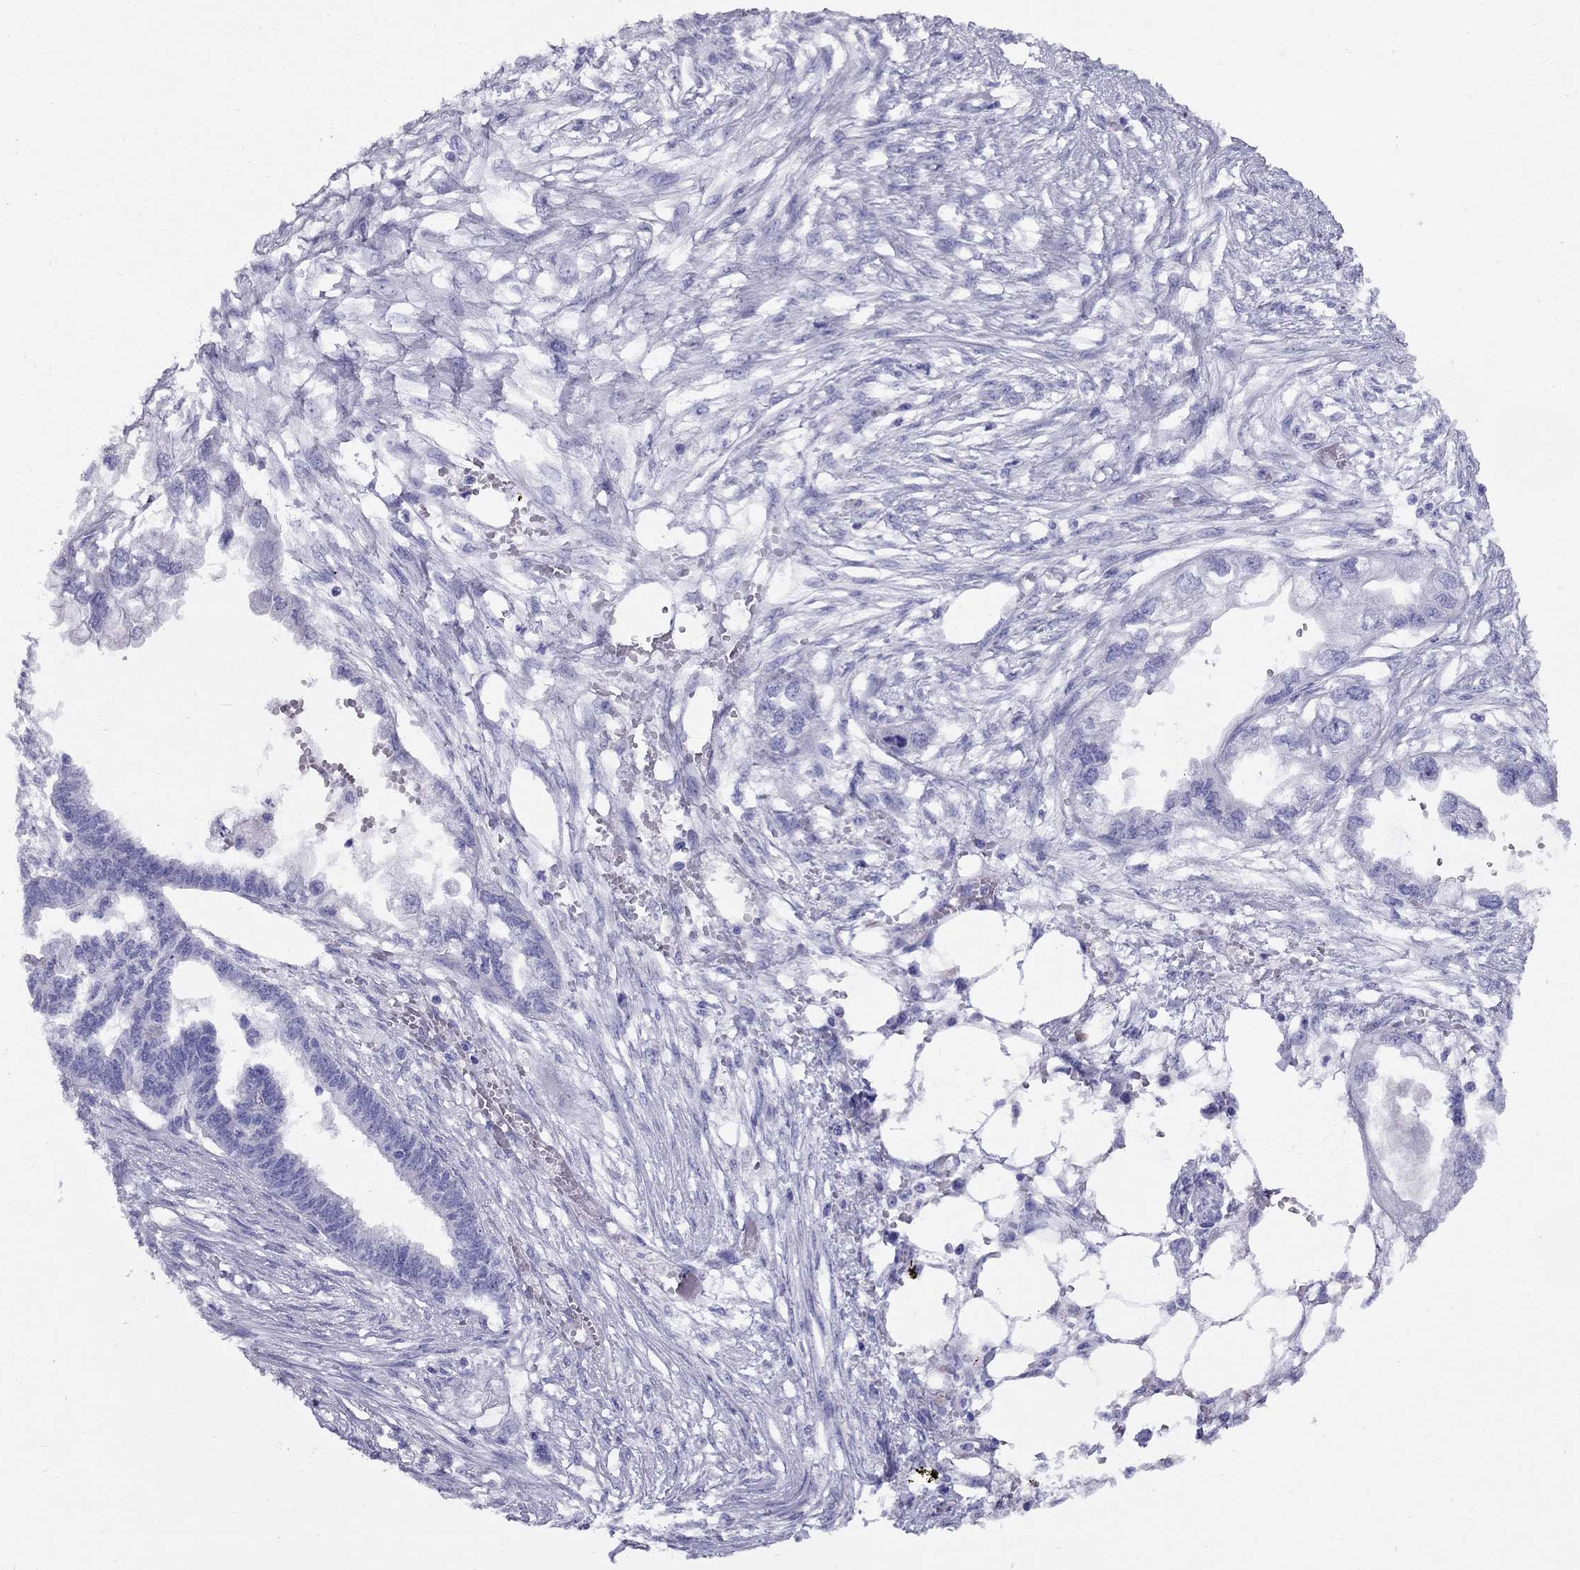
{"staining": {"intensity": "negative", "quantity": "none", "location": "none"}, "tissue": "endometrial cancer", "cell_type": "Tumor cells", "image_type": "cancer", "snomed": [{"axis": "morphology", "description": "Adenocarcinoma, NOS"}, {"axis": "morphology", "description": "Adenocarcinoma, metastatic, NOS"}, {"axis": "topography", "description": "Adipose tissue"}, {"axis": "topography", "description": "Endometrium"}], "caption": "Immunohistochemistry (IHC) of endometrial adenocarcinoma reveals no expression in tumor cells.", "gene": "AVPR1B", "patient": {"sex": "female", "age": 67}}